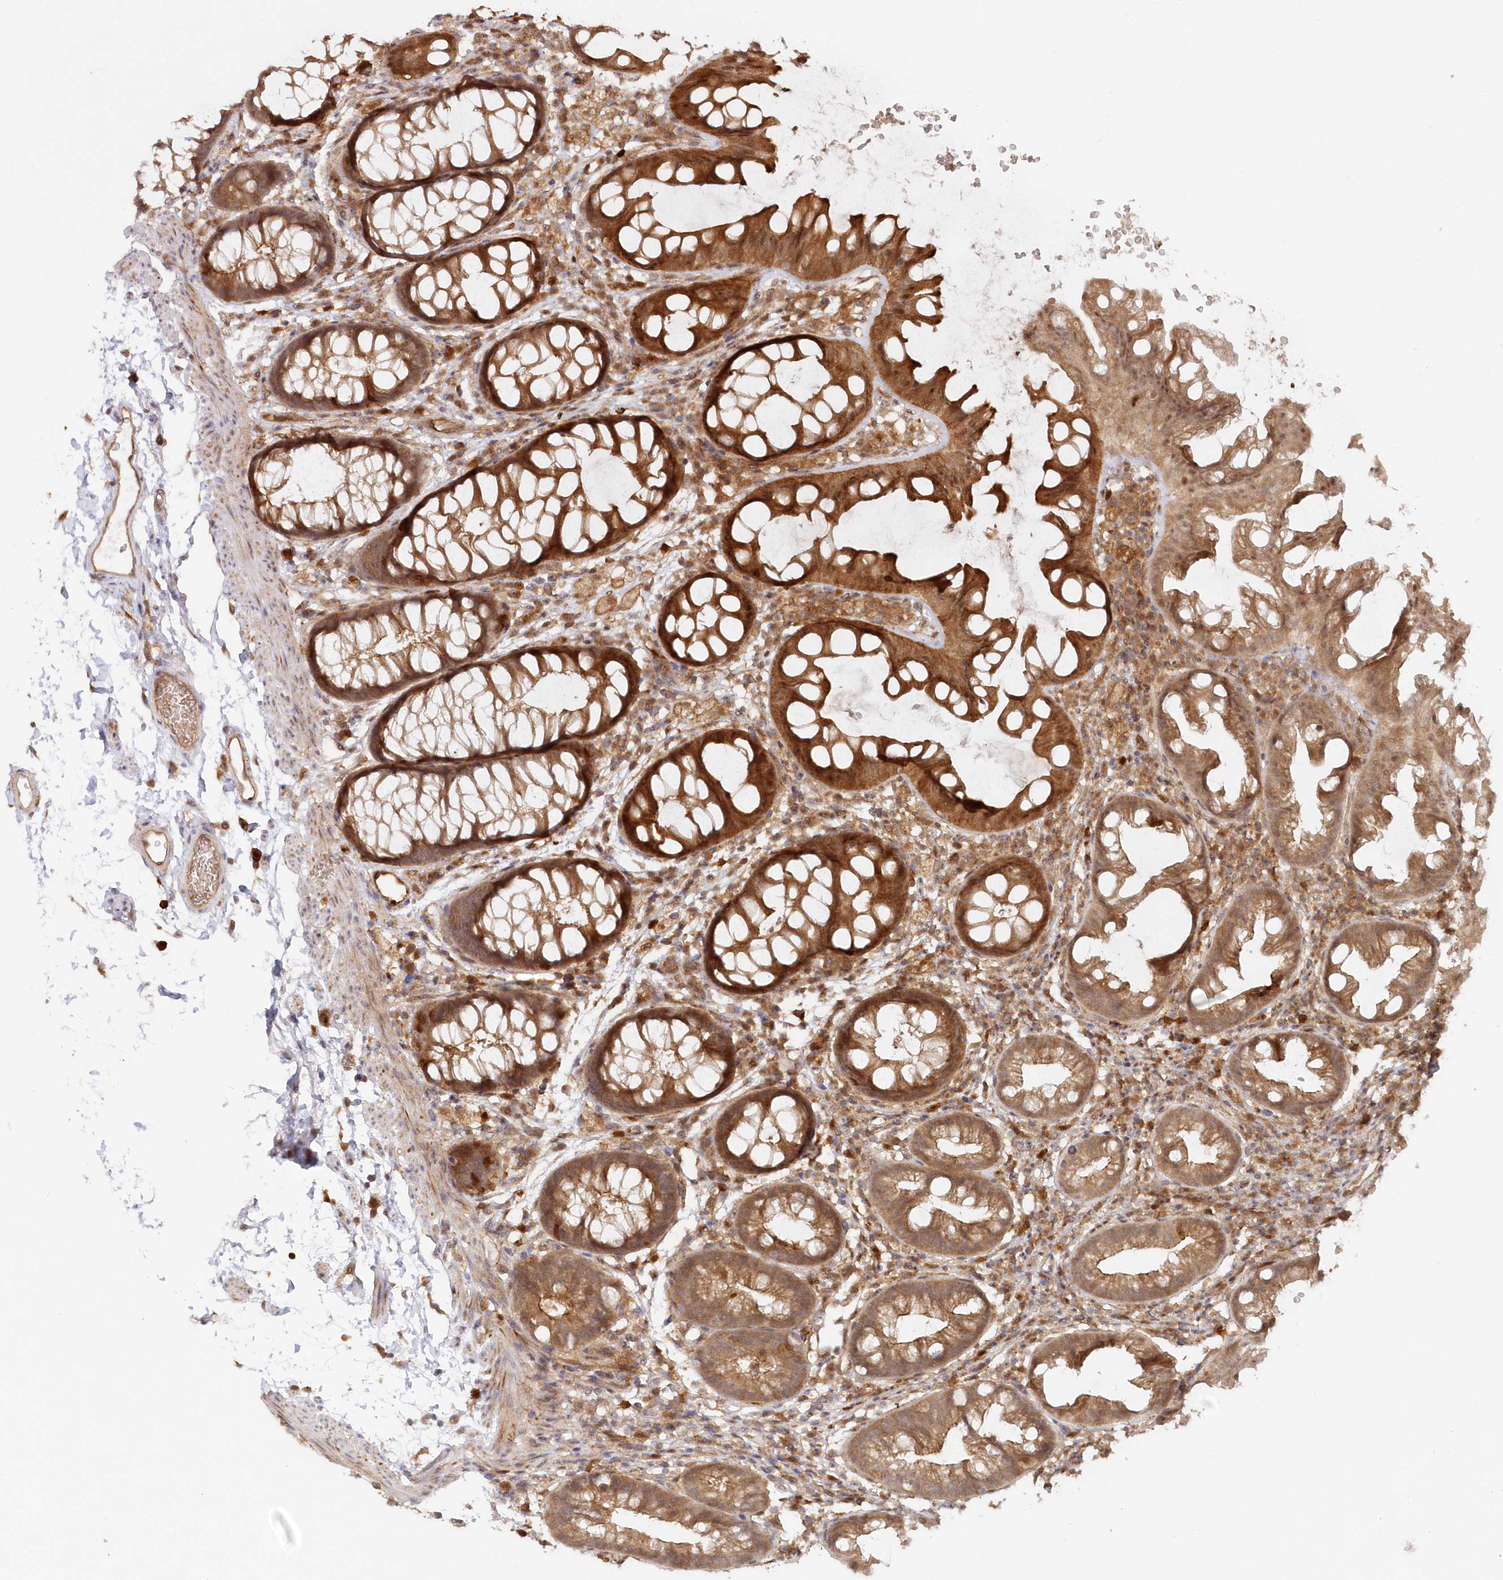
{"staining": {"intensity": "moderate", "quantity": ">75%", "location": "cytoplasmic/membranous"}, "tissue": "colon", "cell_type": "Endothelial cells", "image_type": "normal", "snomed": [{"axis": "morphology", "description": "Normal tissue, NOS"}, {"axis": "topography", "description": "Colon"}], "caption": "Immunohistochemistry (IHC) (DAB) staining of unremarkable human colon shows moderate cytoplasmic/membranous protein staining in approximately >75% of endothelial cells. The protein is stained brown, and the nuclei are stained in blue (DAB (3,3'-diaminobenzidine) IHC with brightfield microscopy, high magnification).", "gene": "GBE1", "patient": {"sex": "female", "age": 62}}